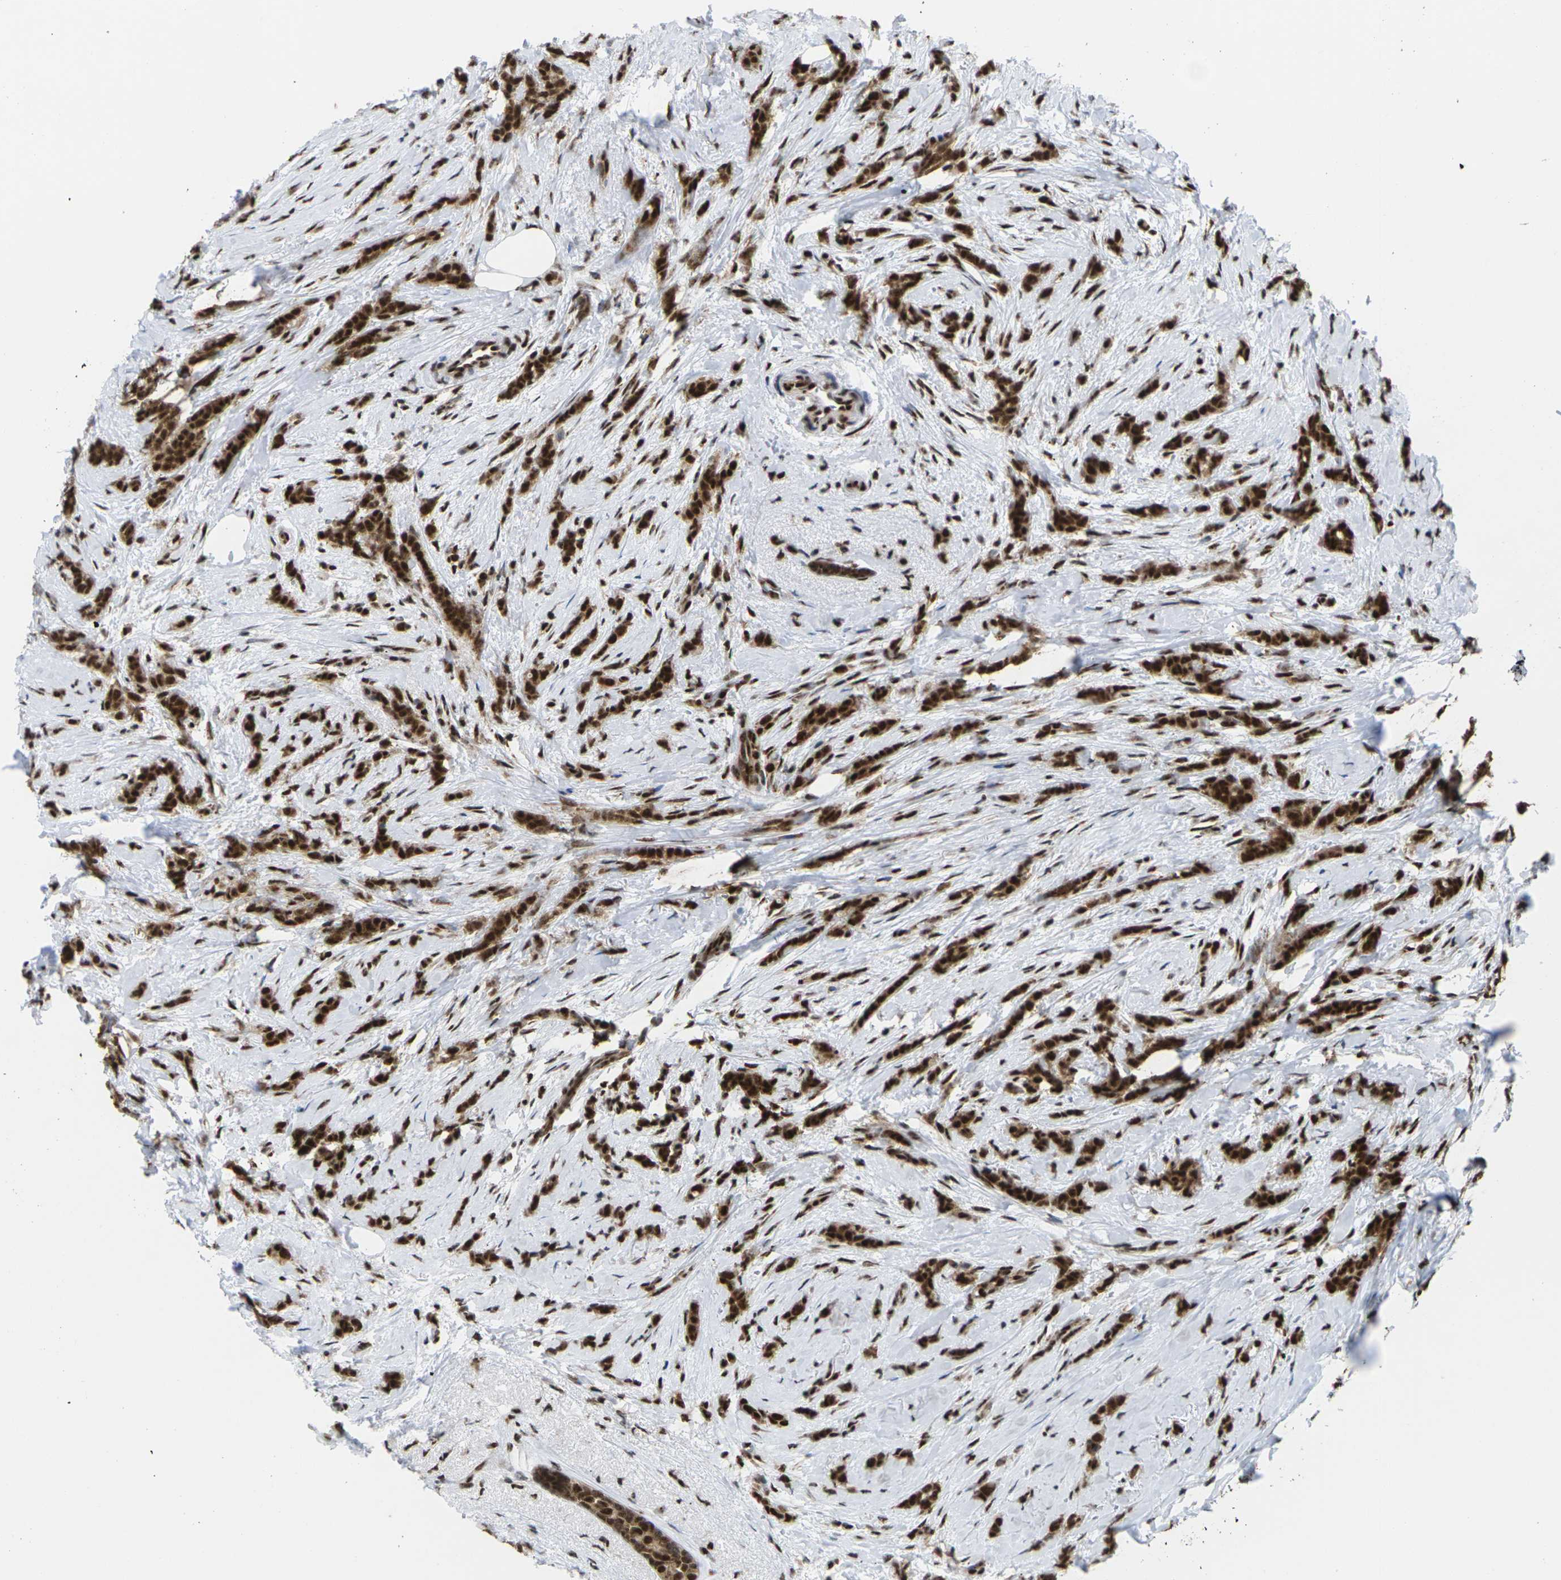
{"staining": {"intensity": "strong", "quantity": ">75%", "location": "cytoplasmic/membranous,nuclear"}, "tissue": "breast cancer", "cell_type": "Tumor cells", "image_type": "cancer", "snomed": [{"axis": "morphology", "description": "Lobular carcinoma, in situ"}, {"axis": "morphology", "description": "Lobular carcinoma"}, {"axis": "topography", "description": "Breast"}], "caption": "IHC micrograph of breast lobular carcinoma stained for a protein (brown), which displays high levels of strong cytoplasmic/membranous and nuclear positivity in approximately >75% of tumor cells.", "gene": "MAGOH", "patient": {"sex": "female", "age": 41}}